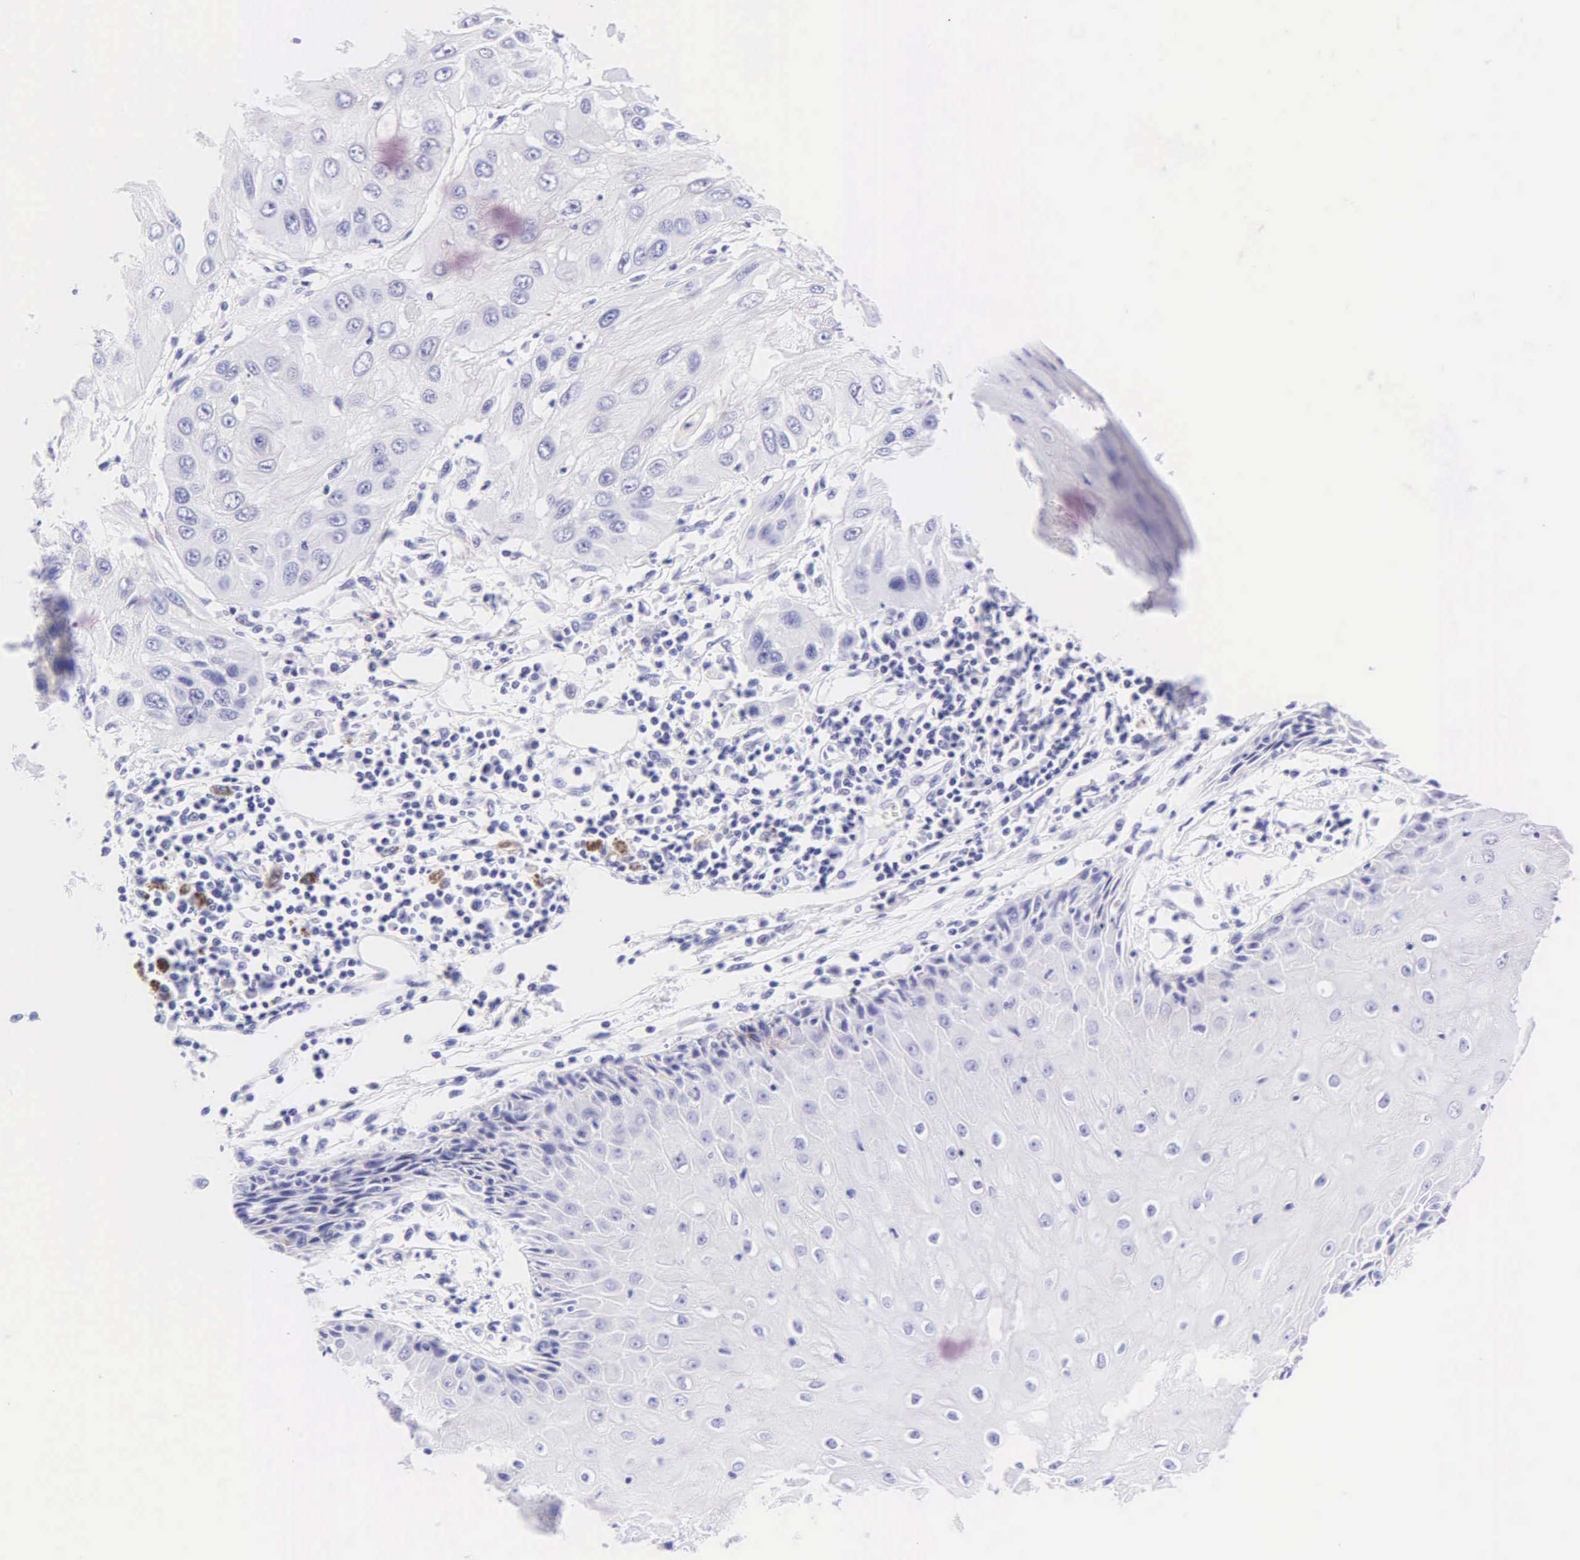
{"staining": {"intensity": "negative", "quantity": "none", "location": "none"}, "tissue": "skin cancer", "cell_type": "Tumor cells", "image_type": "cancer", "snomed": [{"axis": "morphology", "description": "Squamous cell carcinoma, NOS"}, {"axis": "topography", "description": "Skin"}, {"axis": "topography", "description": "Anal"}], "caption": "A micrograph of skin cancer (squamous cell carcinoma) stained for a protein demonstrates no brown staining in tumor cells.", "gene": "KRT20", "patient": {"sex": "male", "age": 61}}